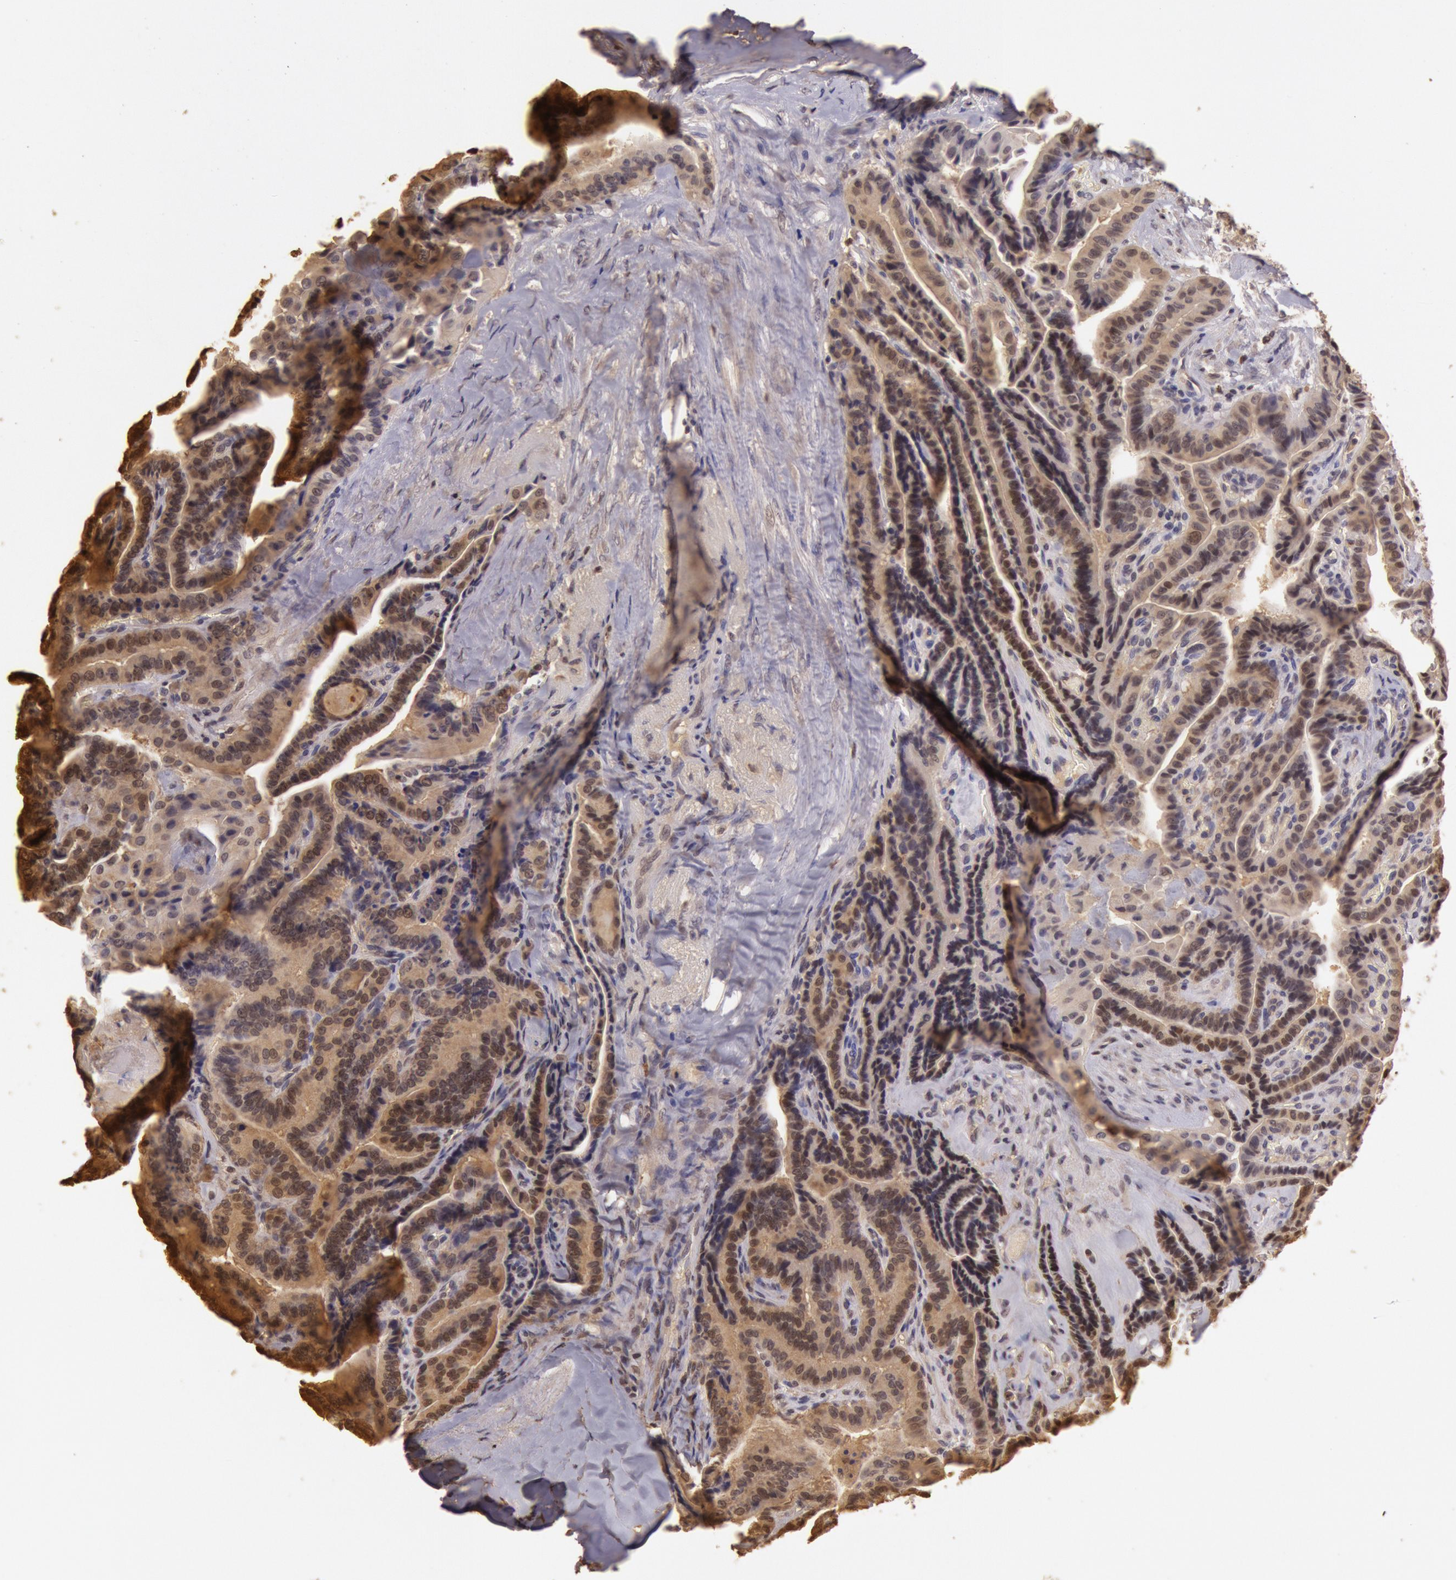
{"staining": {"intensity": "moderate", "quantity": ">75%", "location": "cytoplasmic/membranous,nuclear"}, "tissue": "thyroid cancer", "cell_type": "Tumor cells", "image_type": "cancer", "snomed": [{"axis": "morphology", "description": "Papillary adenocarcinoma, NOS"}, {"axis": "topography", "description": "Thyroid gland"}], "caption": "Thyroid cancer tissue displays moderate cytoplasmic/membranous and nuclear positivity in approximately >75% of tumor cells", "gene": "SOD1", "patient": {"sex": "male", "age": 87}}